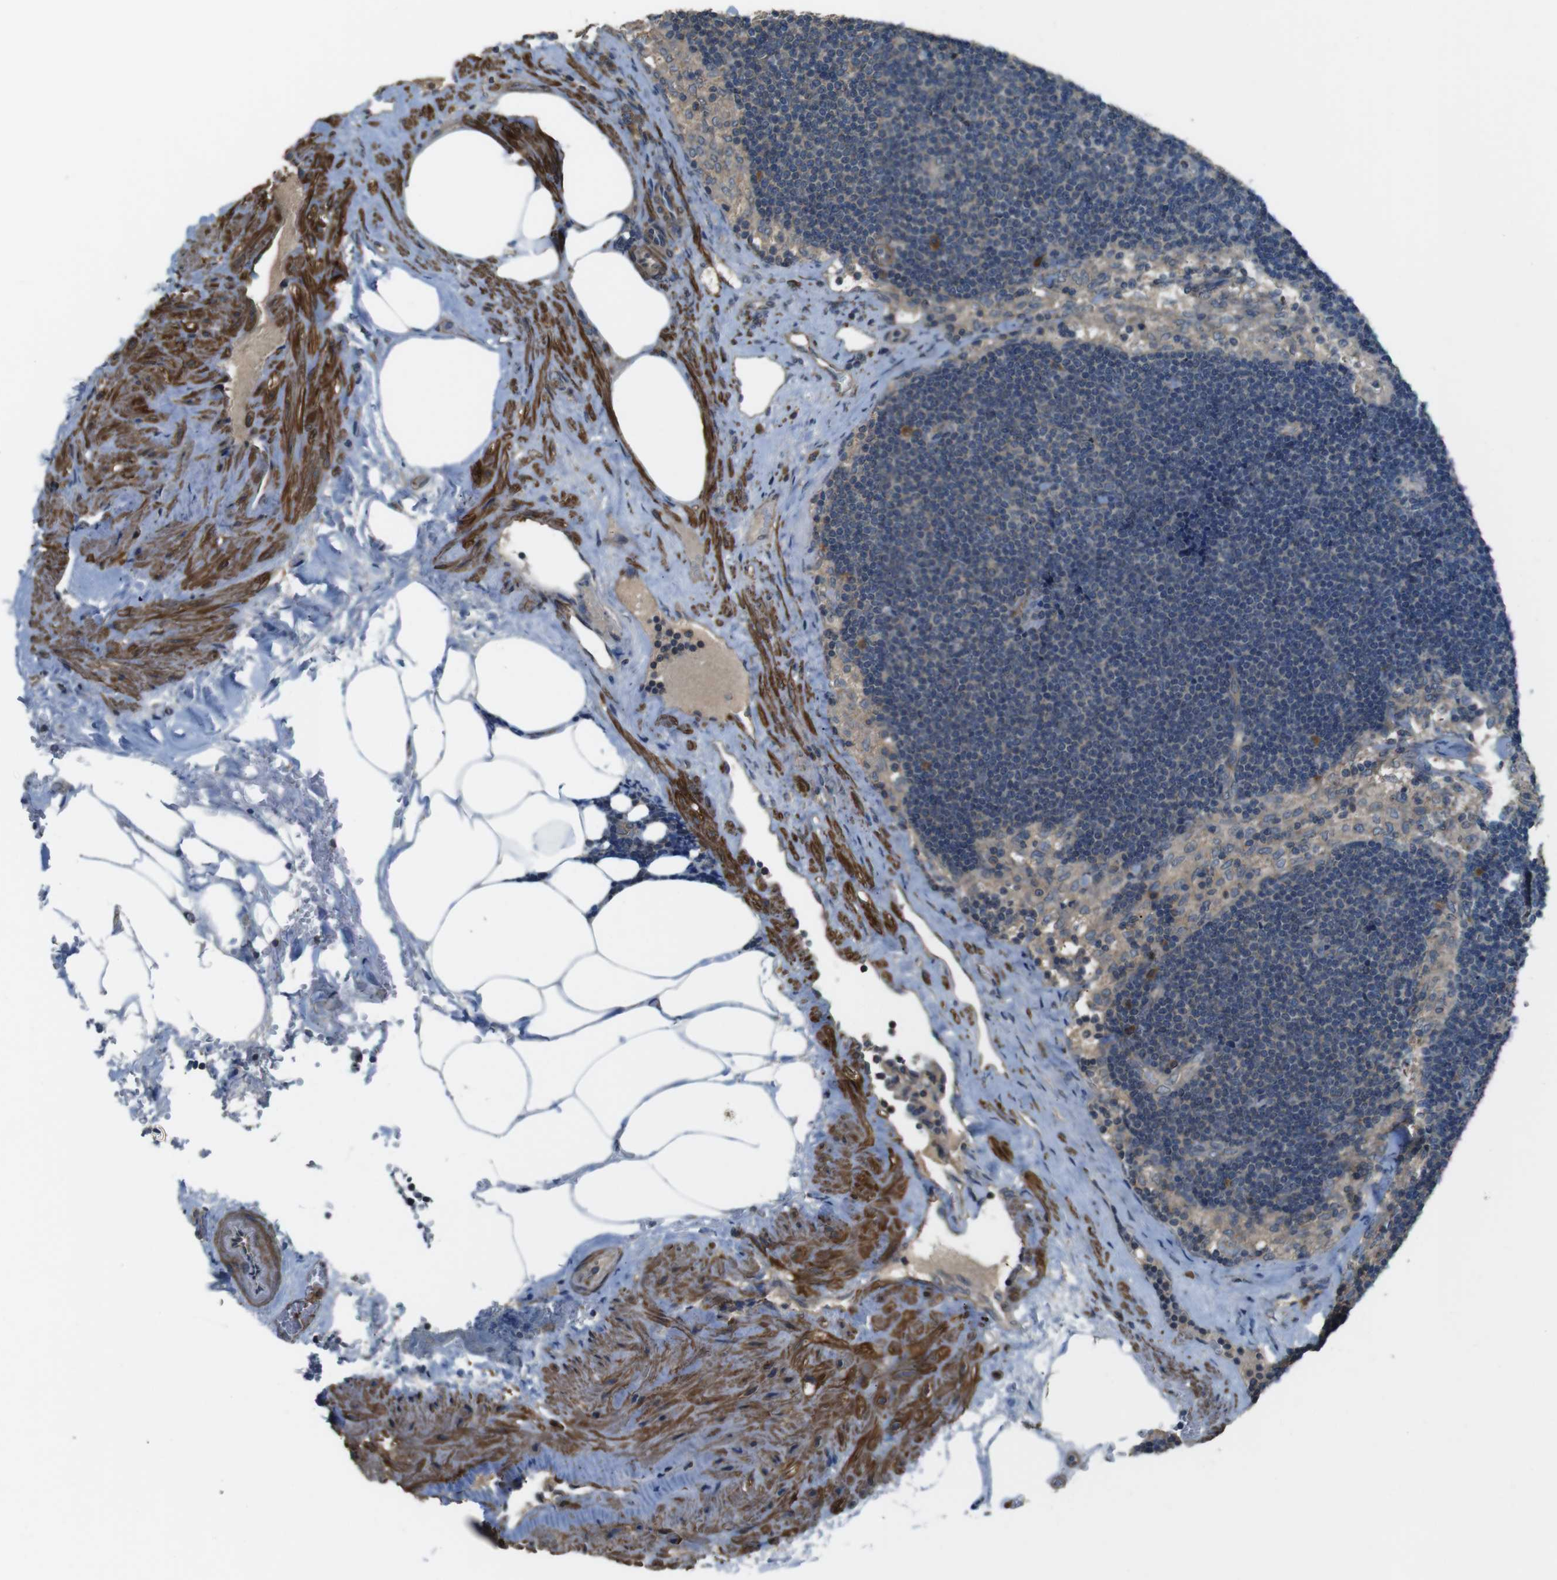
{"staining": {"intensity": "weak", "quantity": ">75%", "location": "cytoplasmic/membranous"}, "tissue": "lymph node", "cell_type": "Germinal center cells", "image_type": "normal", "snomed": [{"axis": "morphology", "description": "Normal tissue, NOS"}, {"axis": "topography", "description": "Lymph node"}], "caption": "Immunohistochemical staining of benign human lymph node reveals low levels of weak cytoplasmic/membranous expression in about >75% of germinal center cells.", "gene": "FUT2", "patient": {"sex": "male", "age": 63}}